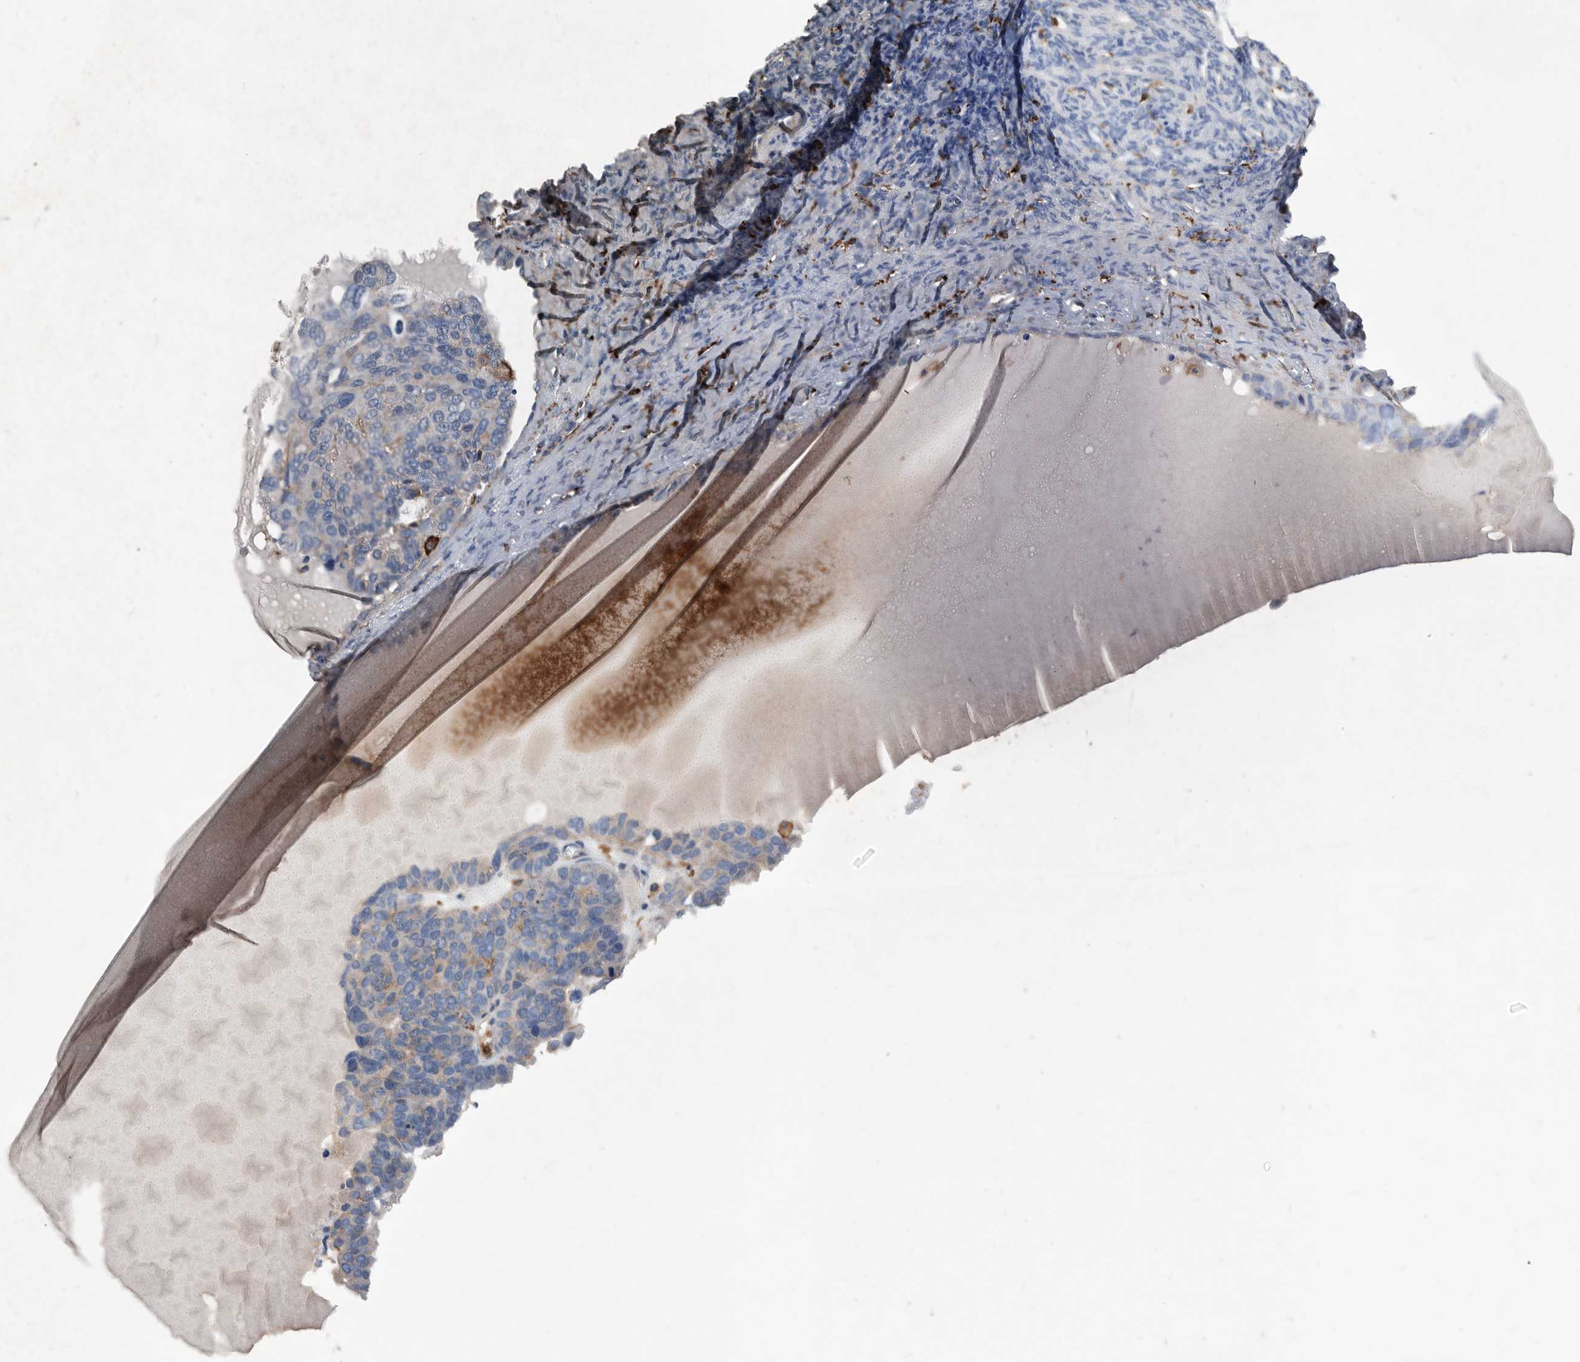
{"staining": {"intensity": "negative", "quantity": "none", "location": "none"}, "tissue": "ovarian cancer", "cell_type": "Tumor cells", "image_type": "cancer", "snomed": [{"axis": "morphology", "description": "Cystadenocarcinoma, serous, NOS"}, {"axis": "topography", "description": "Ovary"}], "caption": "Micrograph shows no significant protein expression in tumor cells of ovarian serous cystadenocarcinoma.", "gene": "MS4A4A", "patient": {"sex": "female", "age": 44}}